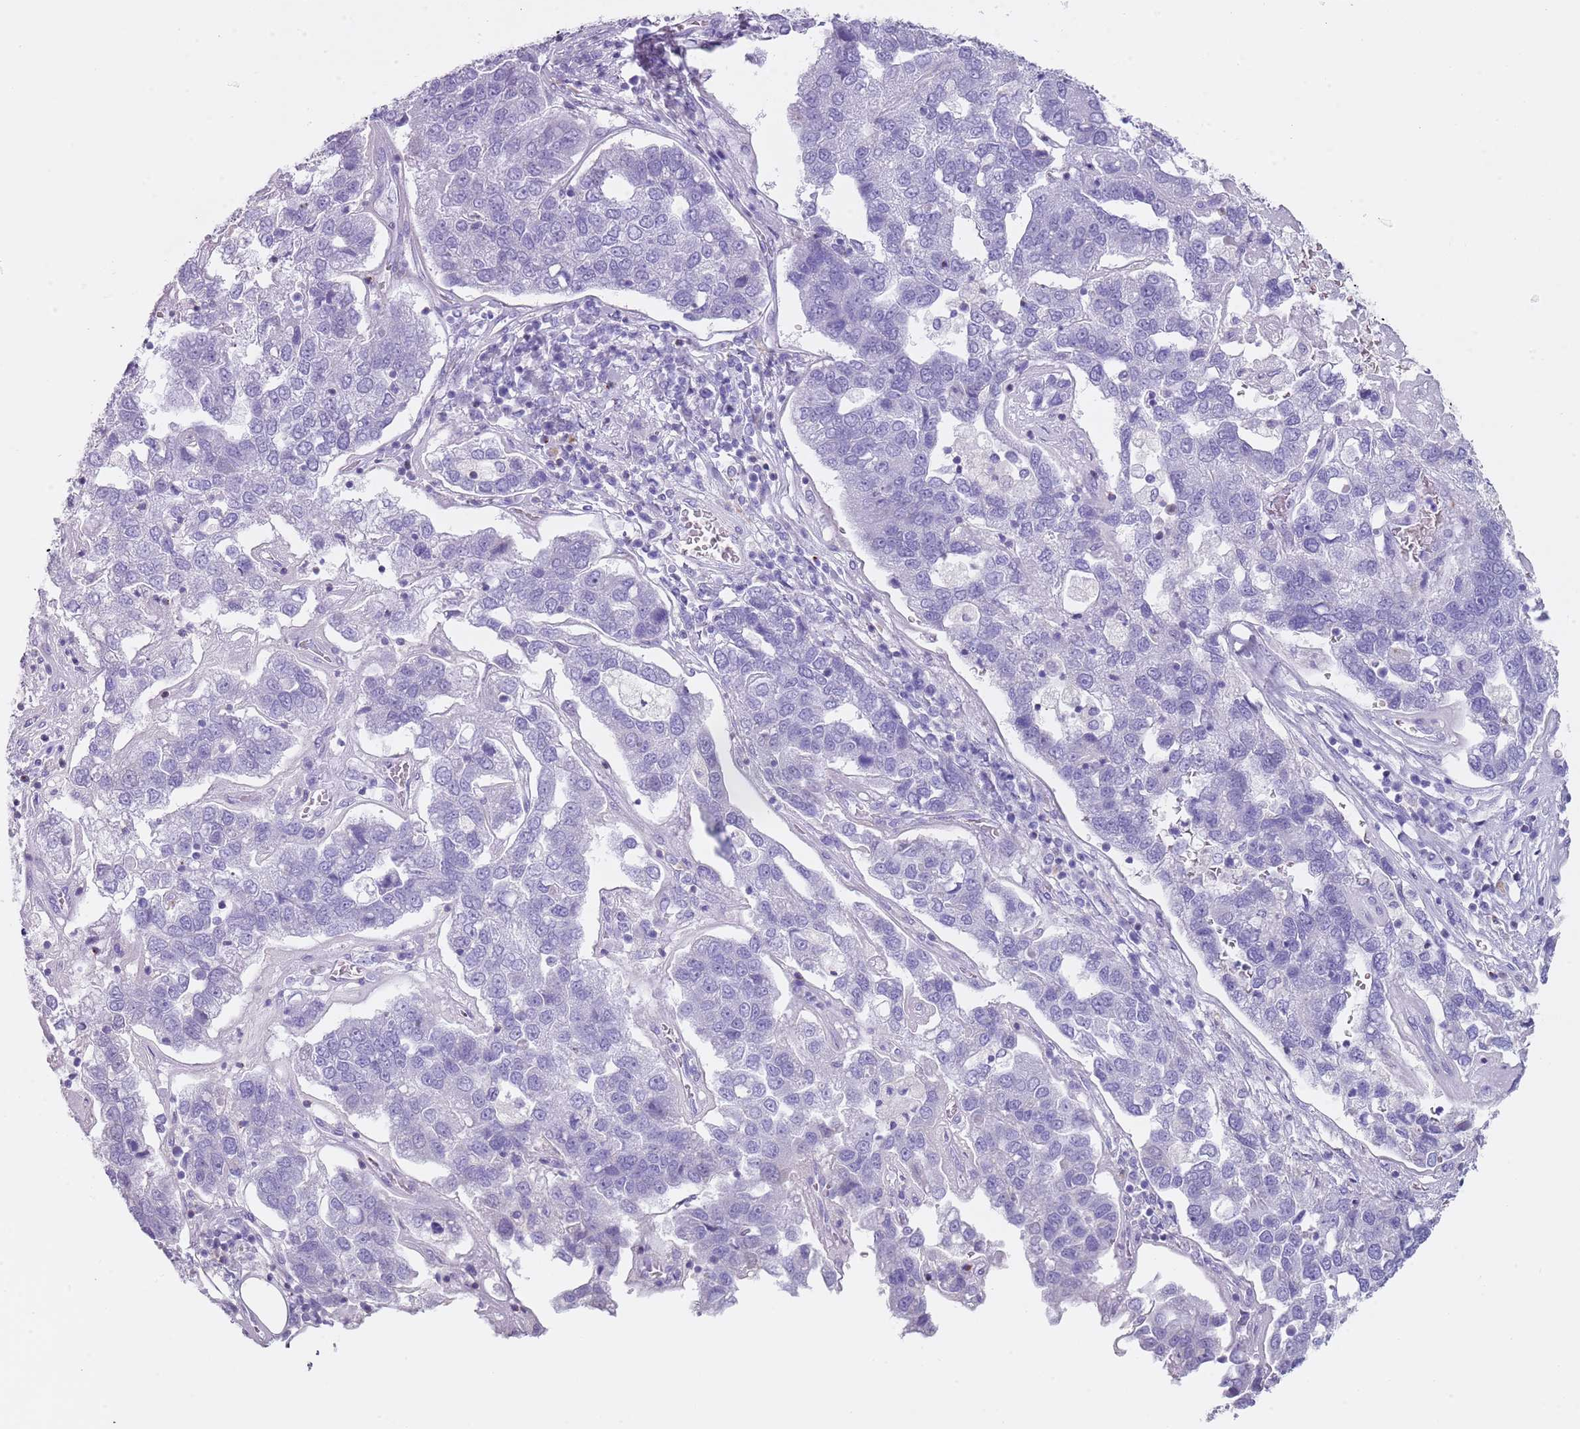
{"staining": {"intensity": "negative", "quantity": "none", "location": "none"}, "tissue": "pancreatic cancer", "cell_type": "Tumor cells", "image_type": "cancer", "snomed": [{"axis": "morphology", "description": "Adenocarcinoma, NOS"}, {"axis": "topography", "description": "Pancreas"}], "caption": "A high-resolution photomicrograph shows immunohistochemistry (IHC) staining of pancreatic cancer (adenocarcinoma), which exhibits no significant expression in tumor cells.", "gene": "NBPF20", "patient": {"sex": "female", "age": 61}}